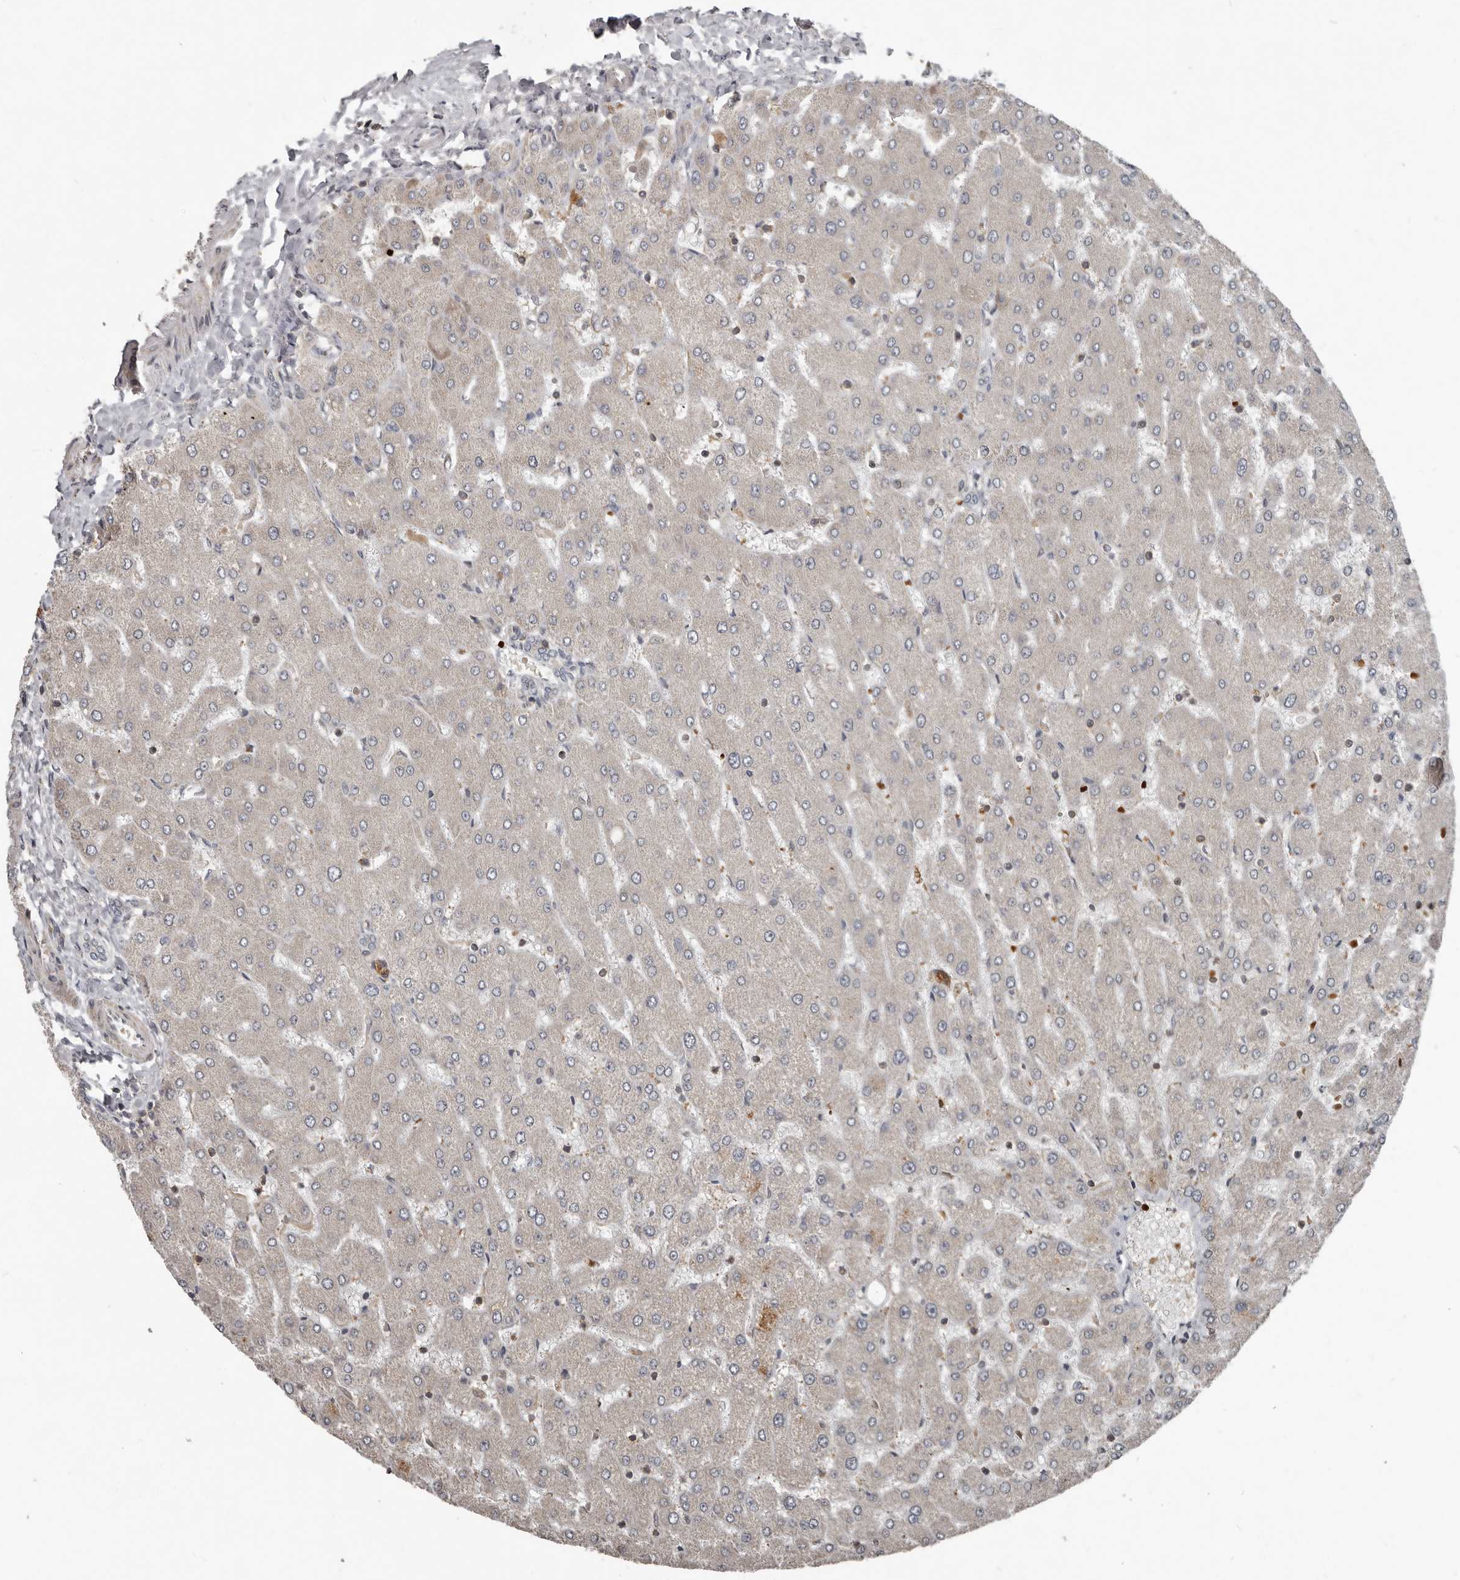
{"staining": {"intensity": "negative", "quantity": "none", "location": "none"}, "tissue": "liver", "cell_type": "Cholangiocytes", "image_type": "normal", "snomed": [{"axis": "morphology", "description": "Normal tissue, NOS"}, {"axis": "topography", "description": "Liver"}], "caption": "Human liver stained for a protein using immunohistochemistry demonstrates no positivity in cholangiocytes.", "gene": "FBXO31", "patient": {"sex": "male", "age": 55}}